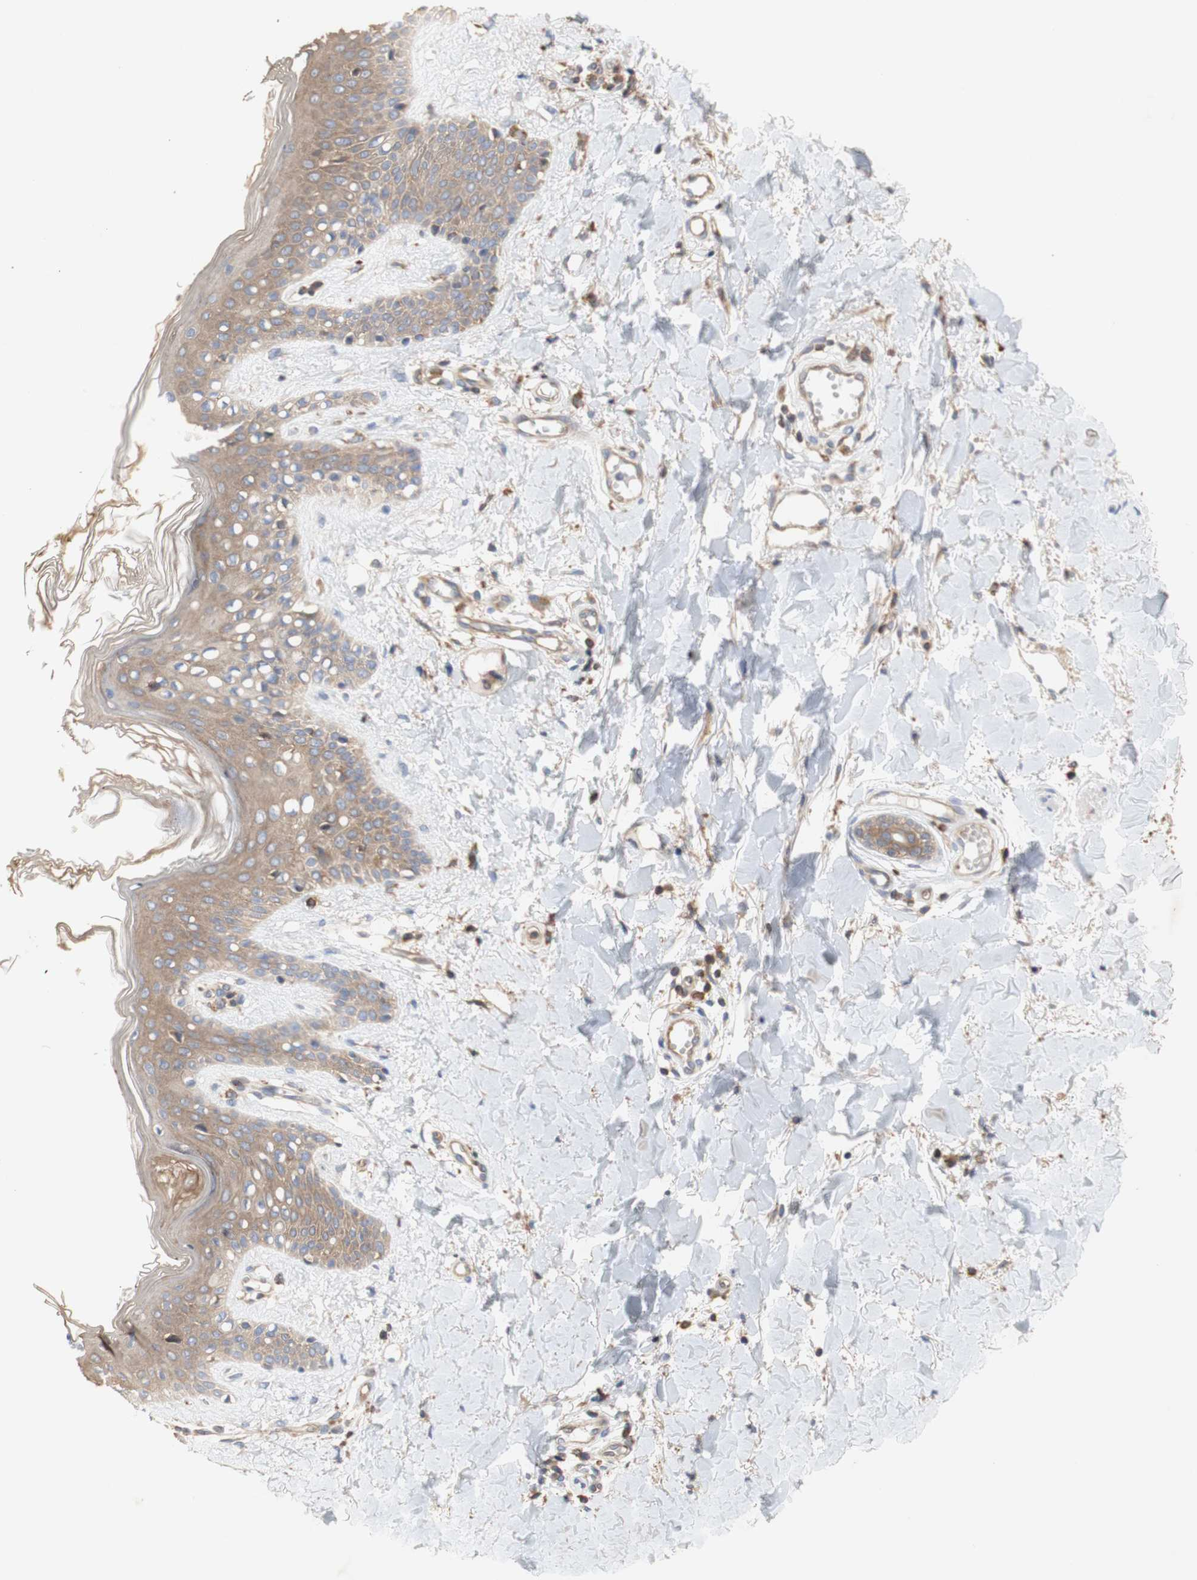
{"staining": {"intensity": "moderate", "quantity": ">75%", "location": "cytoplasmic/membranous"}, "tissue": "skin", "cell_type": "Fibroblasts", "image_type": "normal", "snomed": [{"axis": "morphology", "description": "Normal tissue, NOS"}, {"axis": "topography", "description": "Skin"}], "caption": "Unremarkable skin reveals moderate cytoplasmic/membranous staining in about >75% of fibroblasts, visualized by immunohistochemistry.", "gene": "IKBKG", "patient": {"sex": "male", "age": 16}}